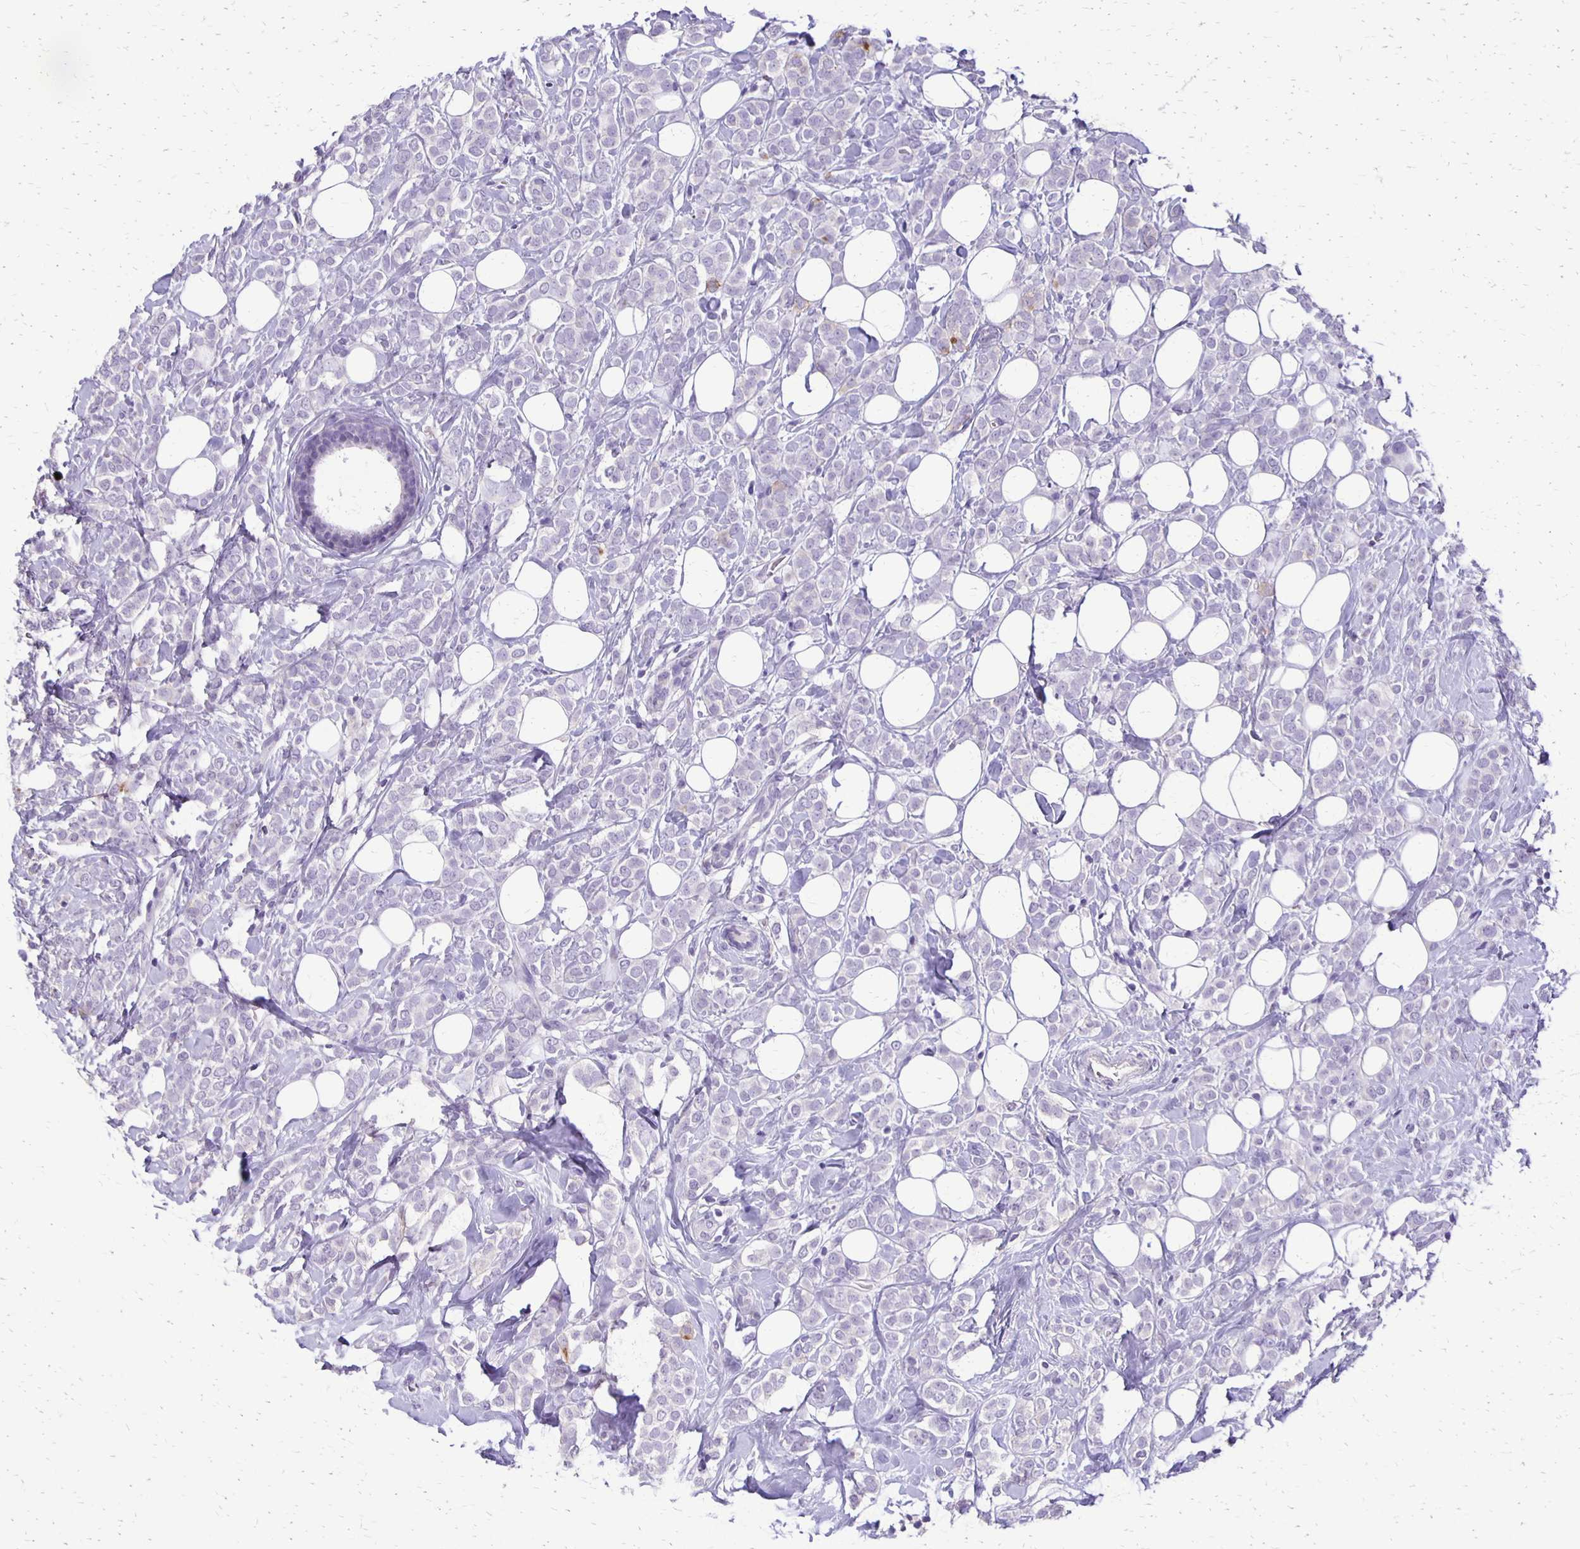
{"staining": {"intensity": "negative", "quantity": "none", "location": "none"}, "tissue": "breast cancer", "cell_type": "Tumor cells", "image_type": "cancer", "snomed": [{"axis": "morphology", "description": "Lobular carcinoma"}, {"axis": "topography", "description": "Breast"}], "caption": "Immunohistochemical staining of breast cancer shows no significant staining in tumor cells.", "gene": "ANKRD45", "patient": {"sex": "female", "age": 49}}